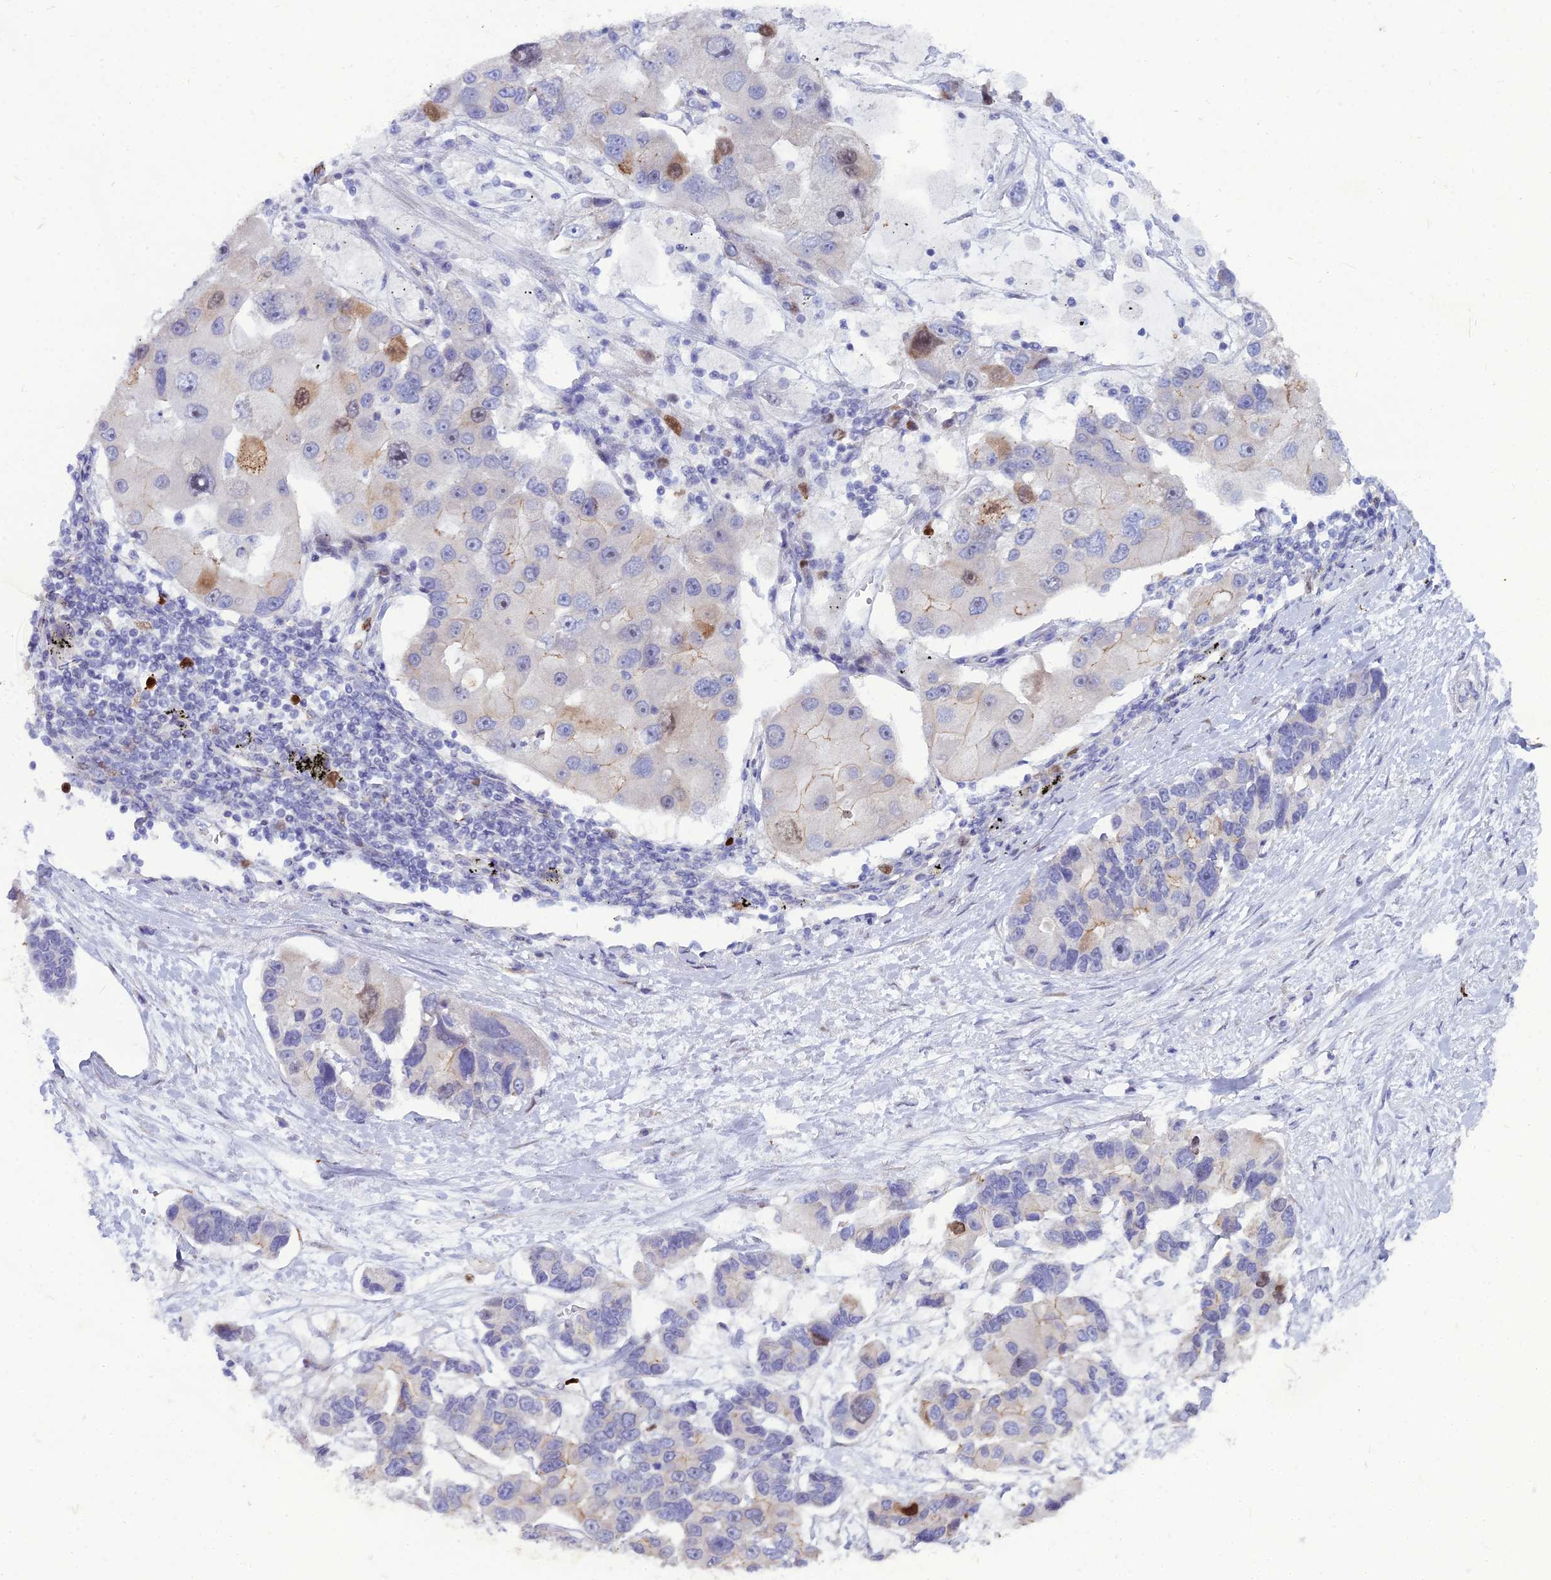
{"staining": {"intensity": "moderate", "quantity": "<25%", "location": "nuclear"}, "tissue": "lung cancer", "cell_type": "Tumor cells", "image_type": "cancer", "snomed": [{"axis": "morphology", "description": "Adenocarcinoma, NOS"}, {"axis": "topography", "description": "Lung"}], "caption": "Moderate nuclear expression for a protein is seen in approximately <25% of tumor cells of lung cancer (adenocarcinoma) using IHC.", "gene": "NUSAP1", "patient": {"sex": "female", "age": 54}}